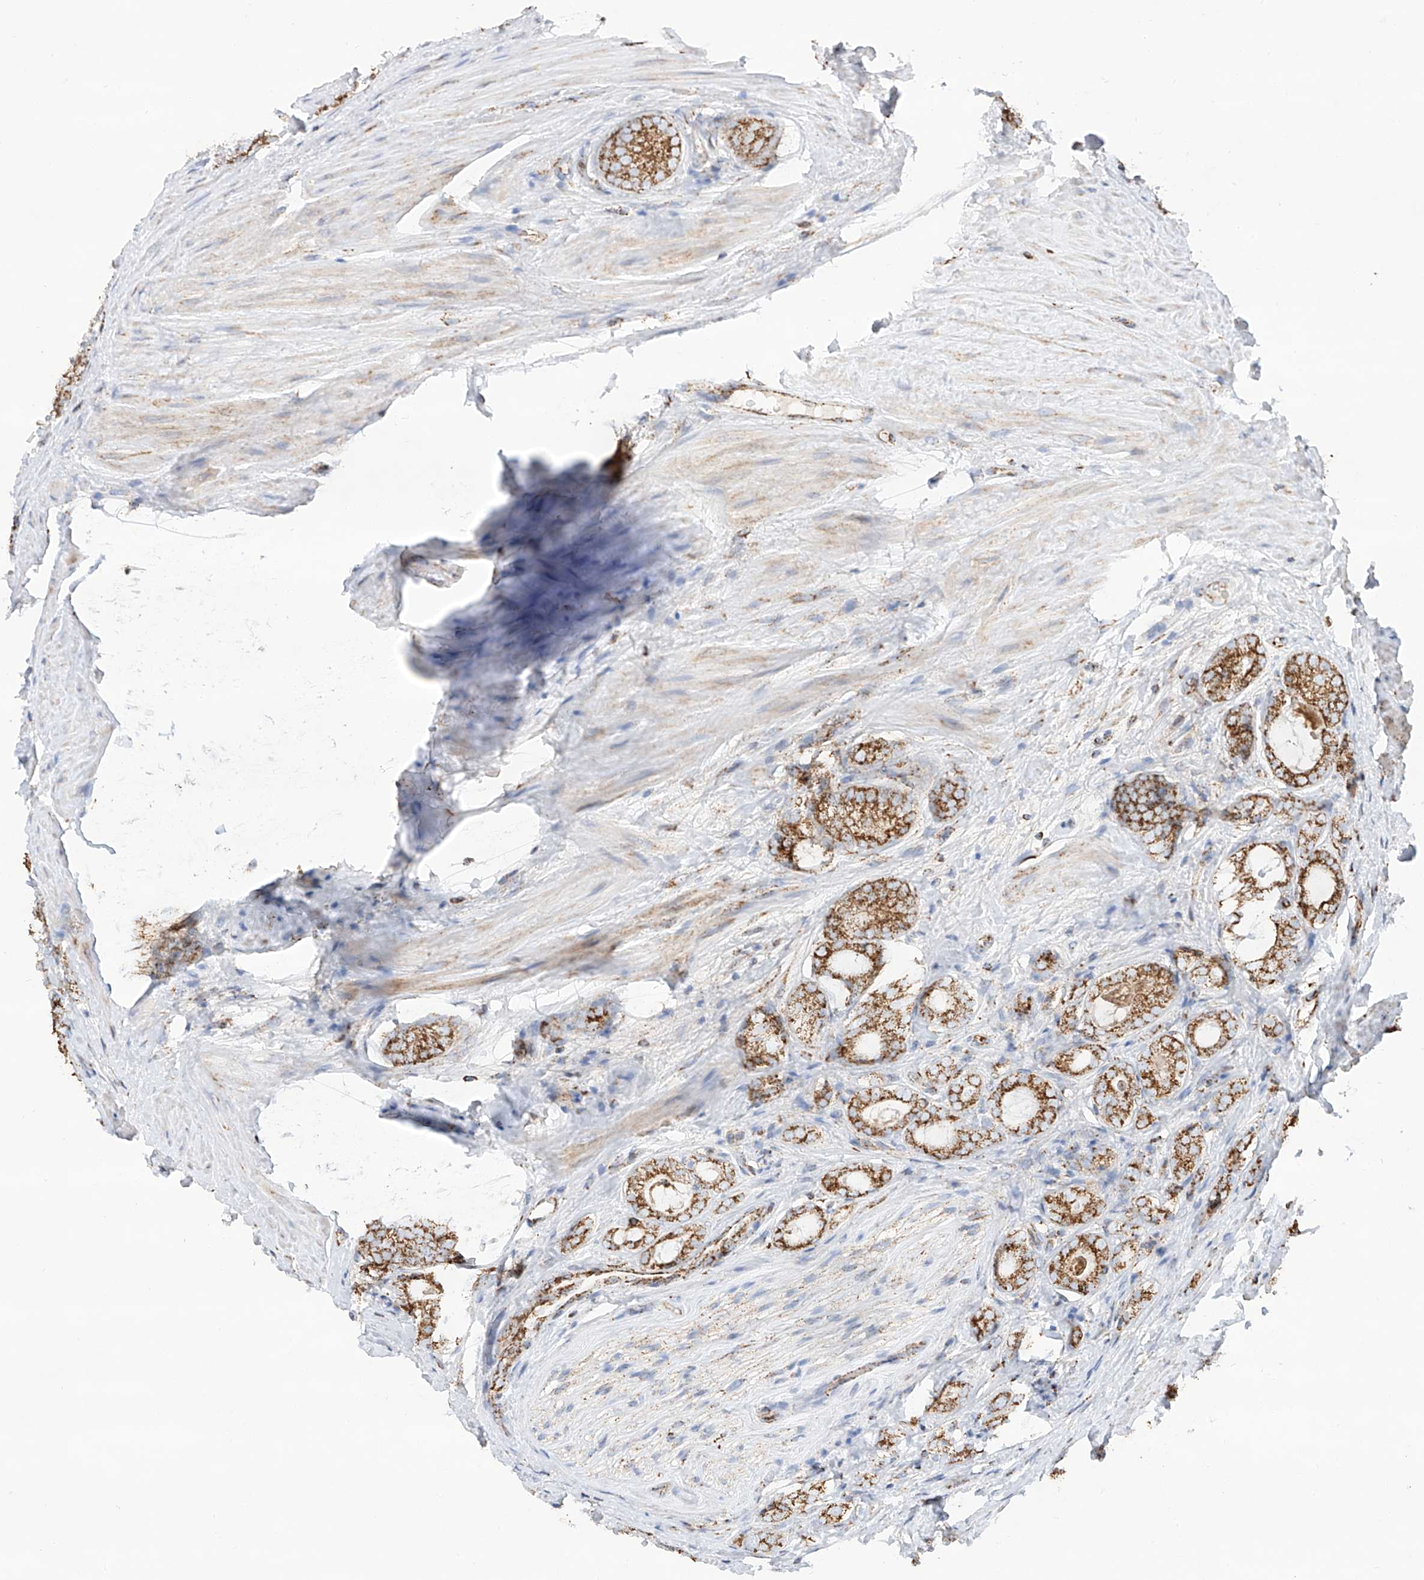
{"staining": {"intensity": "strong", "quantity": ">75%", "location": "cytoplasmic/membranous"}, "tissue": "prostate cancer", "cell_type": "Tumor cells", "image_type": "cancer", "snomed": [{"axis": "morphology", "description": "Adenocarcinoma, High grade"}, {"axis": "topography", "description": "Prostate"}], "caption": "Prostate adenocarcinoma (high-grade) stained for a protein exhibits strong cytoplasmic/membranous positivity in tumor cells.", "gene": "TTC27", "patient": {"sex": "male", "age": 63}}